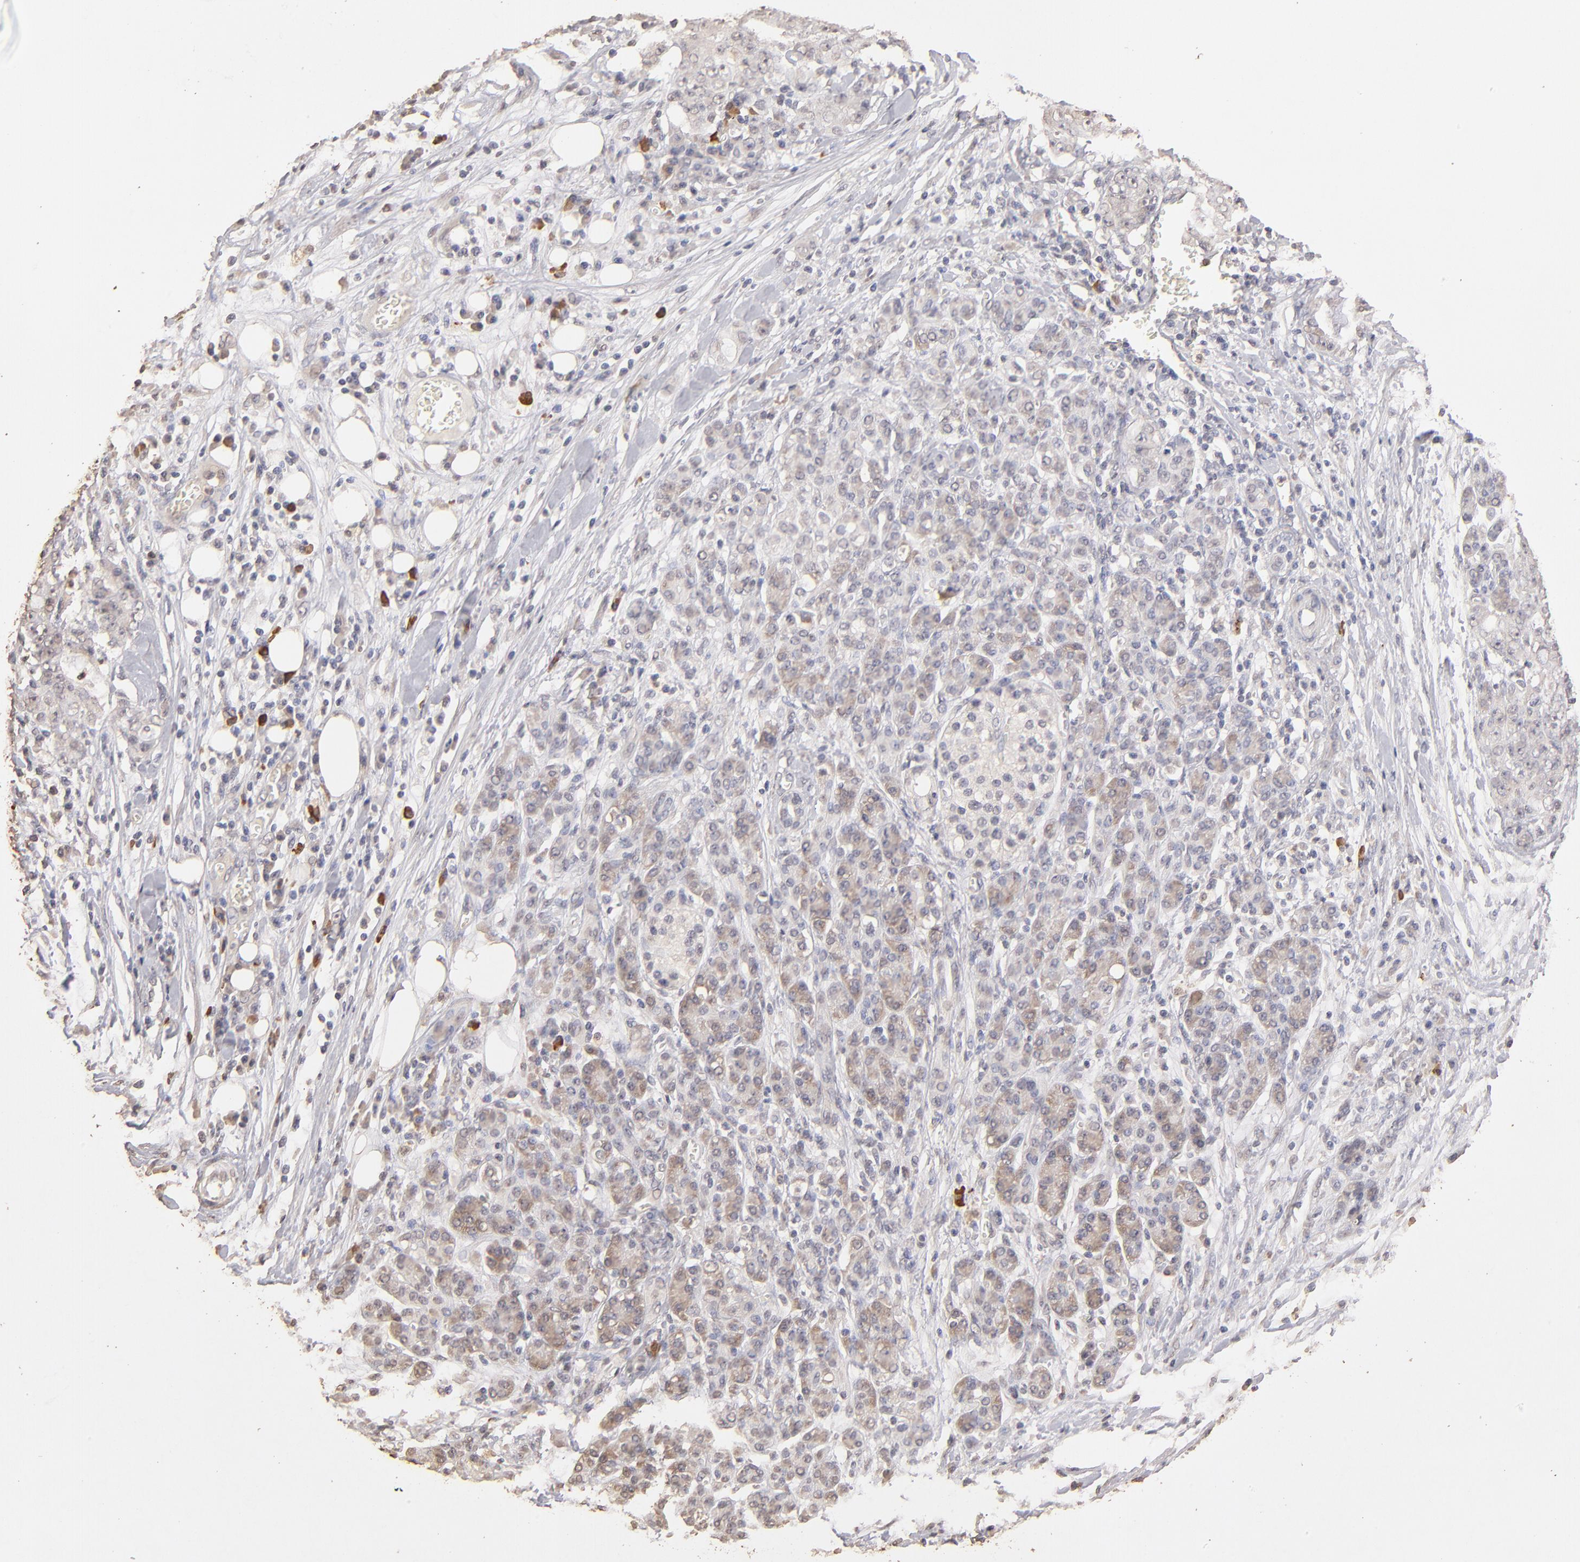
{"staining": {"intensity": "weak", "quantity": "25%-75%", "location": "cytoplasmic/membranous"}, "tissue": "pancreatic cancer", "cell_type": "Tumor cells", "image_type": "cancer", "snomed": [{"axis": "morphology", "description": "Adenocarcinoma, NOS"}, {"axis": "topography", "description": "Pancreas"}], "caption": "Pancreatic cancer stained with a brown dye demonstrates weak cytoplasmic/membranous positive positivity in approximately 25%-75% of tumor cells.", "gene": "OPHN1", "patient": {"sex": "female", "age": 73}}